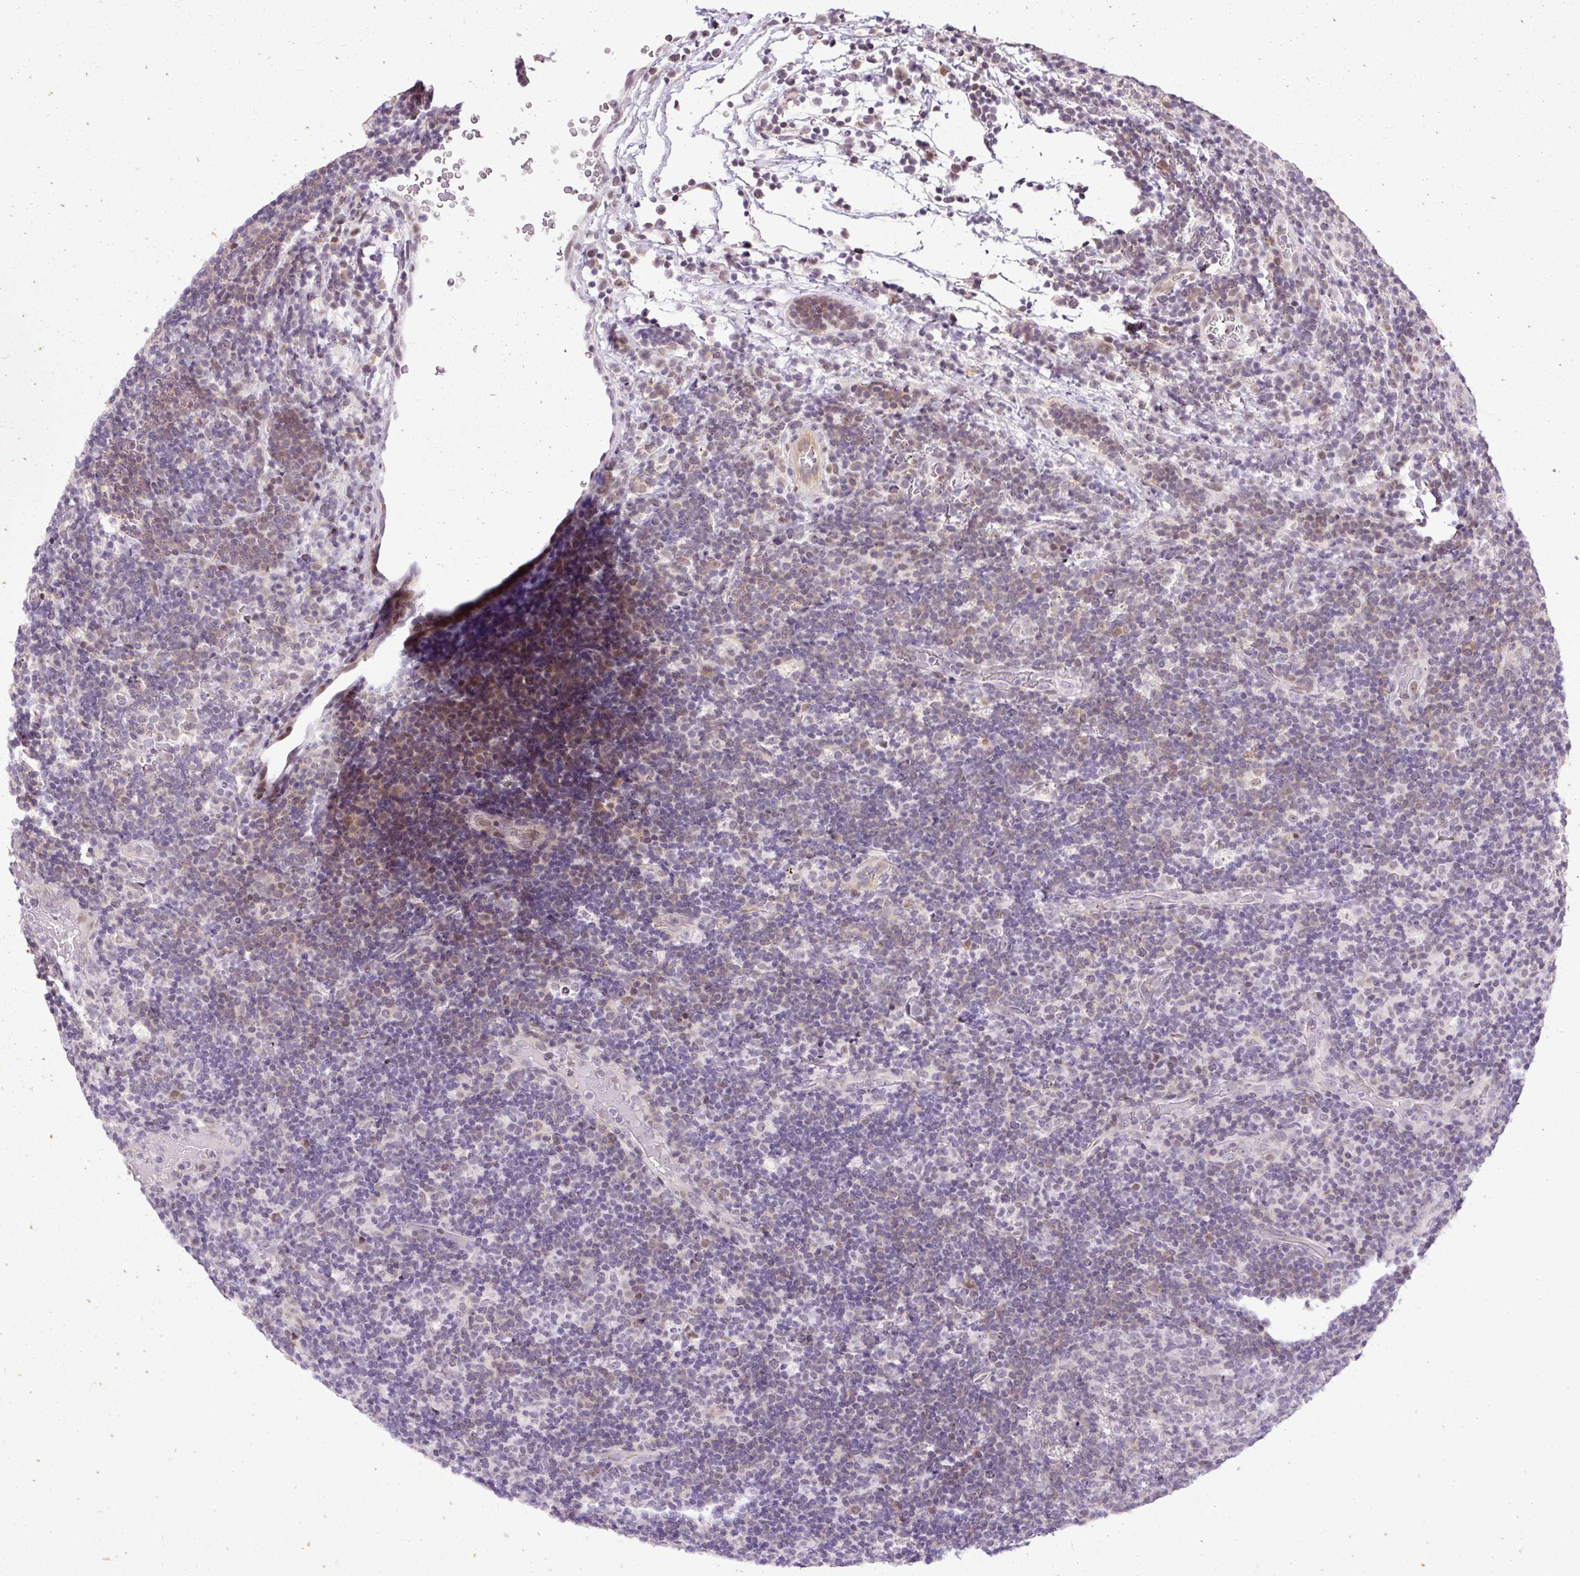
{"staining": {"intensity": "negative", "quantity": "none", "location": "none"}, "tissue": "lymphoma", "cell_type": "Tumor cells", "image_type": "cancer", "snomed": [{"axis": "morphology", "description": "Hodgkin's disease, NOS"}, {"axis": "topography", "description": "Lymph node"}], "caption": "Immunohistochemistry of human Hodgkin's disease demonstrates no positivity in tumor cells.", "gene": "ARHGEF18", "patient": {"sex": "female", "age": 57}}